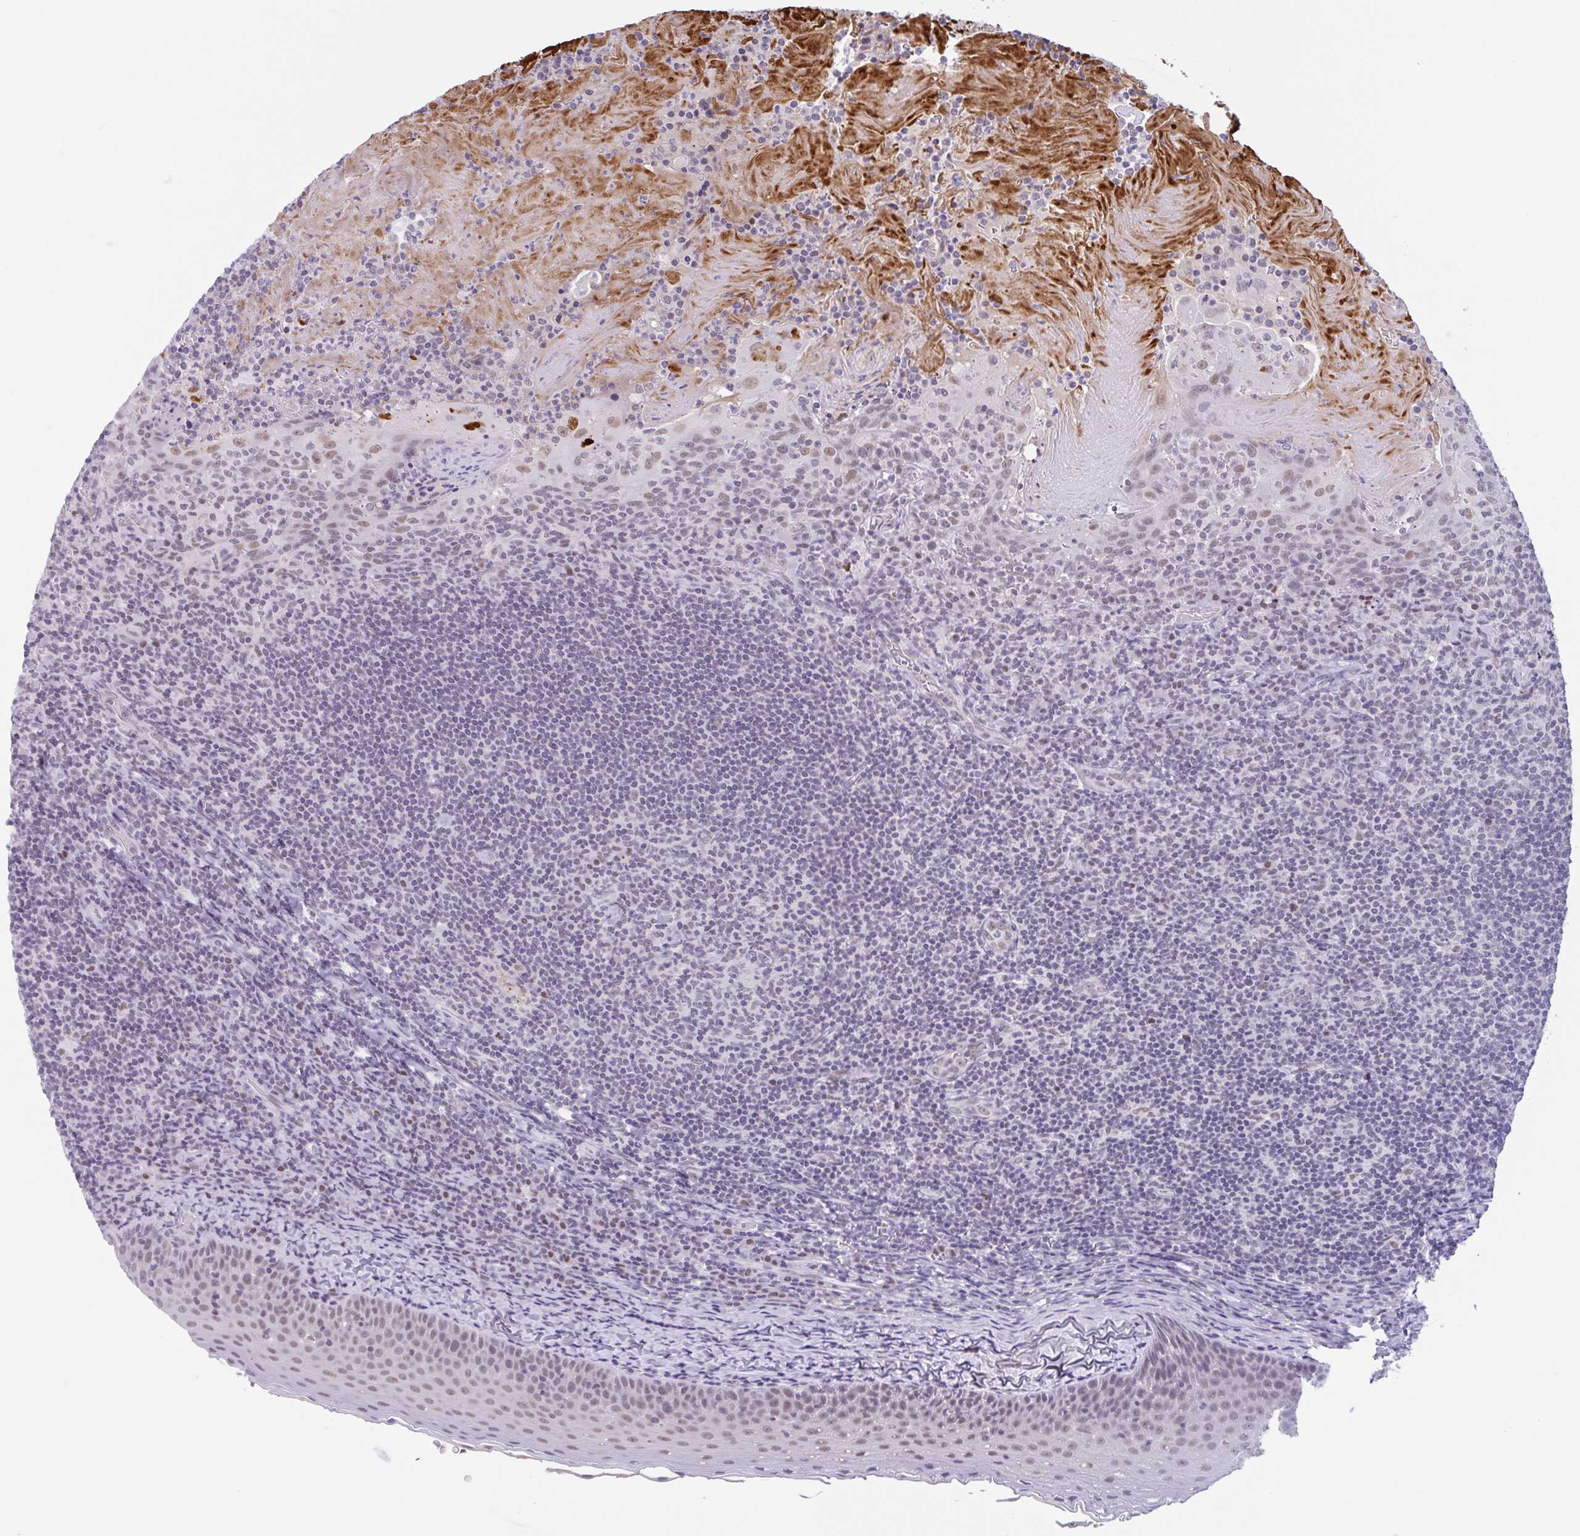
{"staining": {"intensity": "weak", "quantity": "<25%", "location": "nuclear"}, "tissue": "tonsil", "cell_type": "Germinal center cells", "image_type": "normal", "snomed": [{"axis": "morphology", "description": "Normal tissue, NOS"}, {"axis": "topography", "description": "Tonsil"}], "caption": "IHC of benign tonsil reveals no staining in germinal center cells.", "gene": "PLG", "patient": {"sex": "female", "age": 10}}